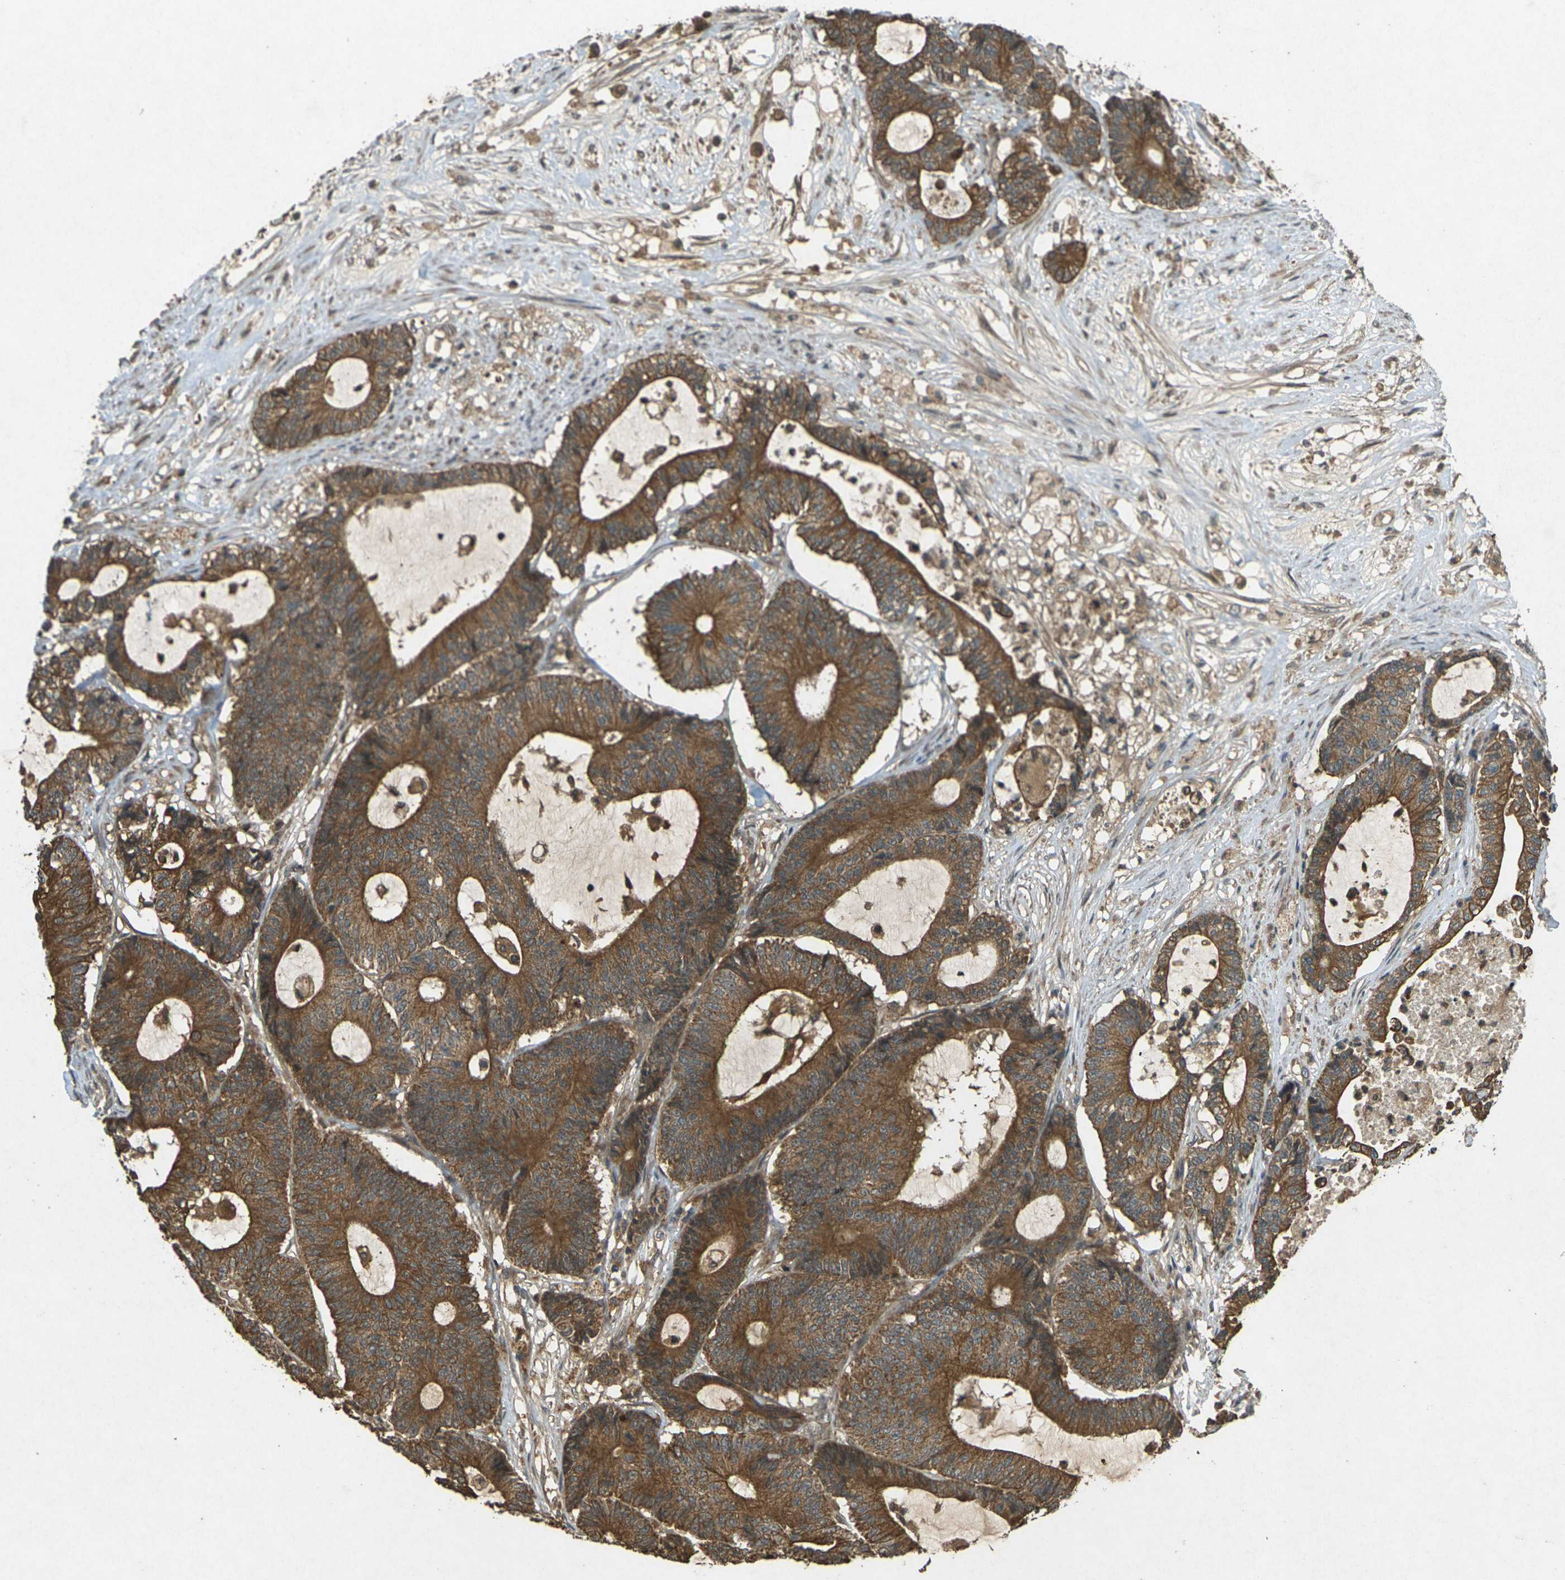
{"staining": {"intensity": "moderate", "quantity": ">75%", "location": "cytoplasmic/membranous"}, "tissue": "colorectal cancer", "cell_type": "Tumor cells", "image_type": "cancer", "snomed": [{"axis": "morphology", "description": "Adenocarcinoma, NOS"}, {"axis": "topography", "description": "Colon"}], "caption": "Tumor cells show moderate cytoplasmic/membranous expression in approximately >75% of cells in colorectal adenocarcinoma. The protein of interest is stained brown, and the nuclei are stained in blue (DAB (3,3'-diaminobenzidine) IHC with brightfield microscopy, high magnification).", "gene": "TAP1", "patient": {"sex": "female", "age": 84}}